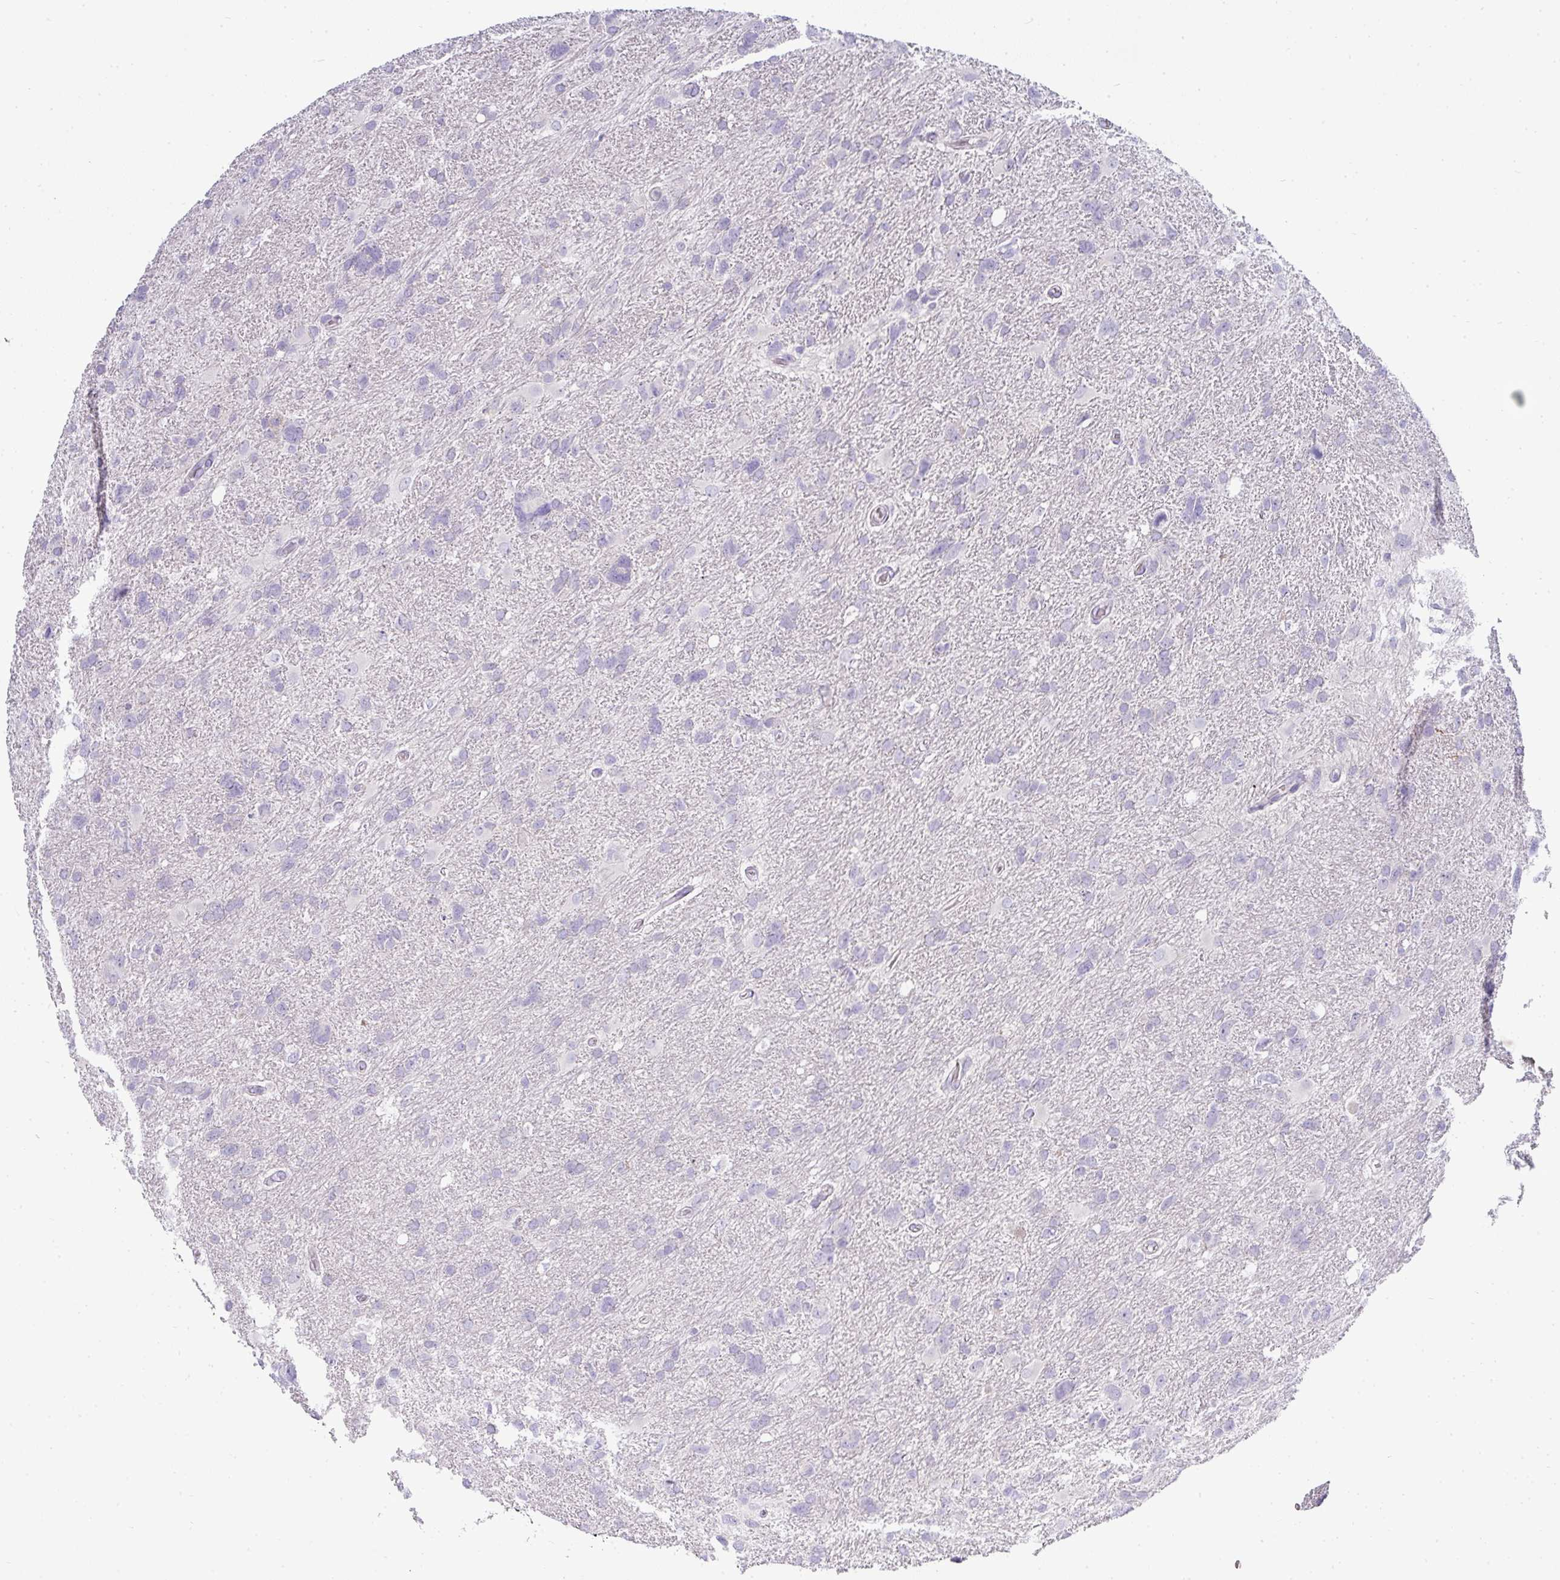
{"staining": {"intensity": "negative", "quantity": "none", "location": "none"}, "tissue": "glioma", "cell_type": "Tumor cells", "image_type": "cancer", "snomed": [{"axis": "morphology", "description": "Glioma, malignant, High grade"}, {"axis": "topography", "description": "Brain"}], "caption": "High magnification brightfield microscopy of malignant glioma (high-grade) stained with DAB (brown) and counterstained with hematoxylin (blue): tumor cells show no significant staining.", "gene": "ASXL3", "patient": {"sex": "male", "age": 61}}